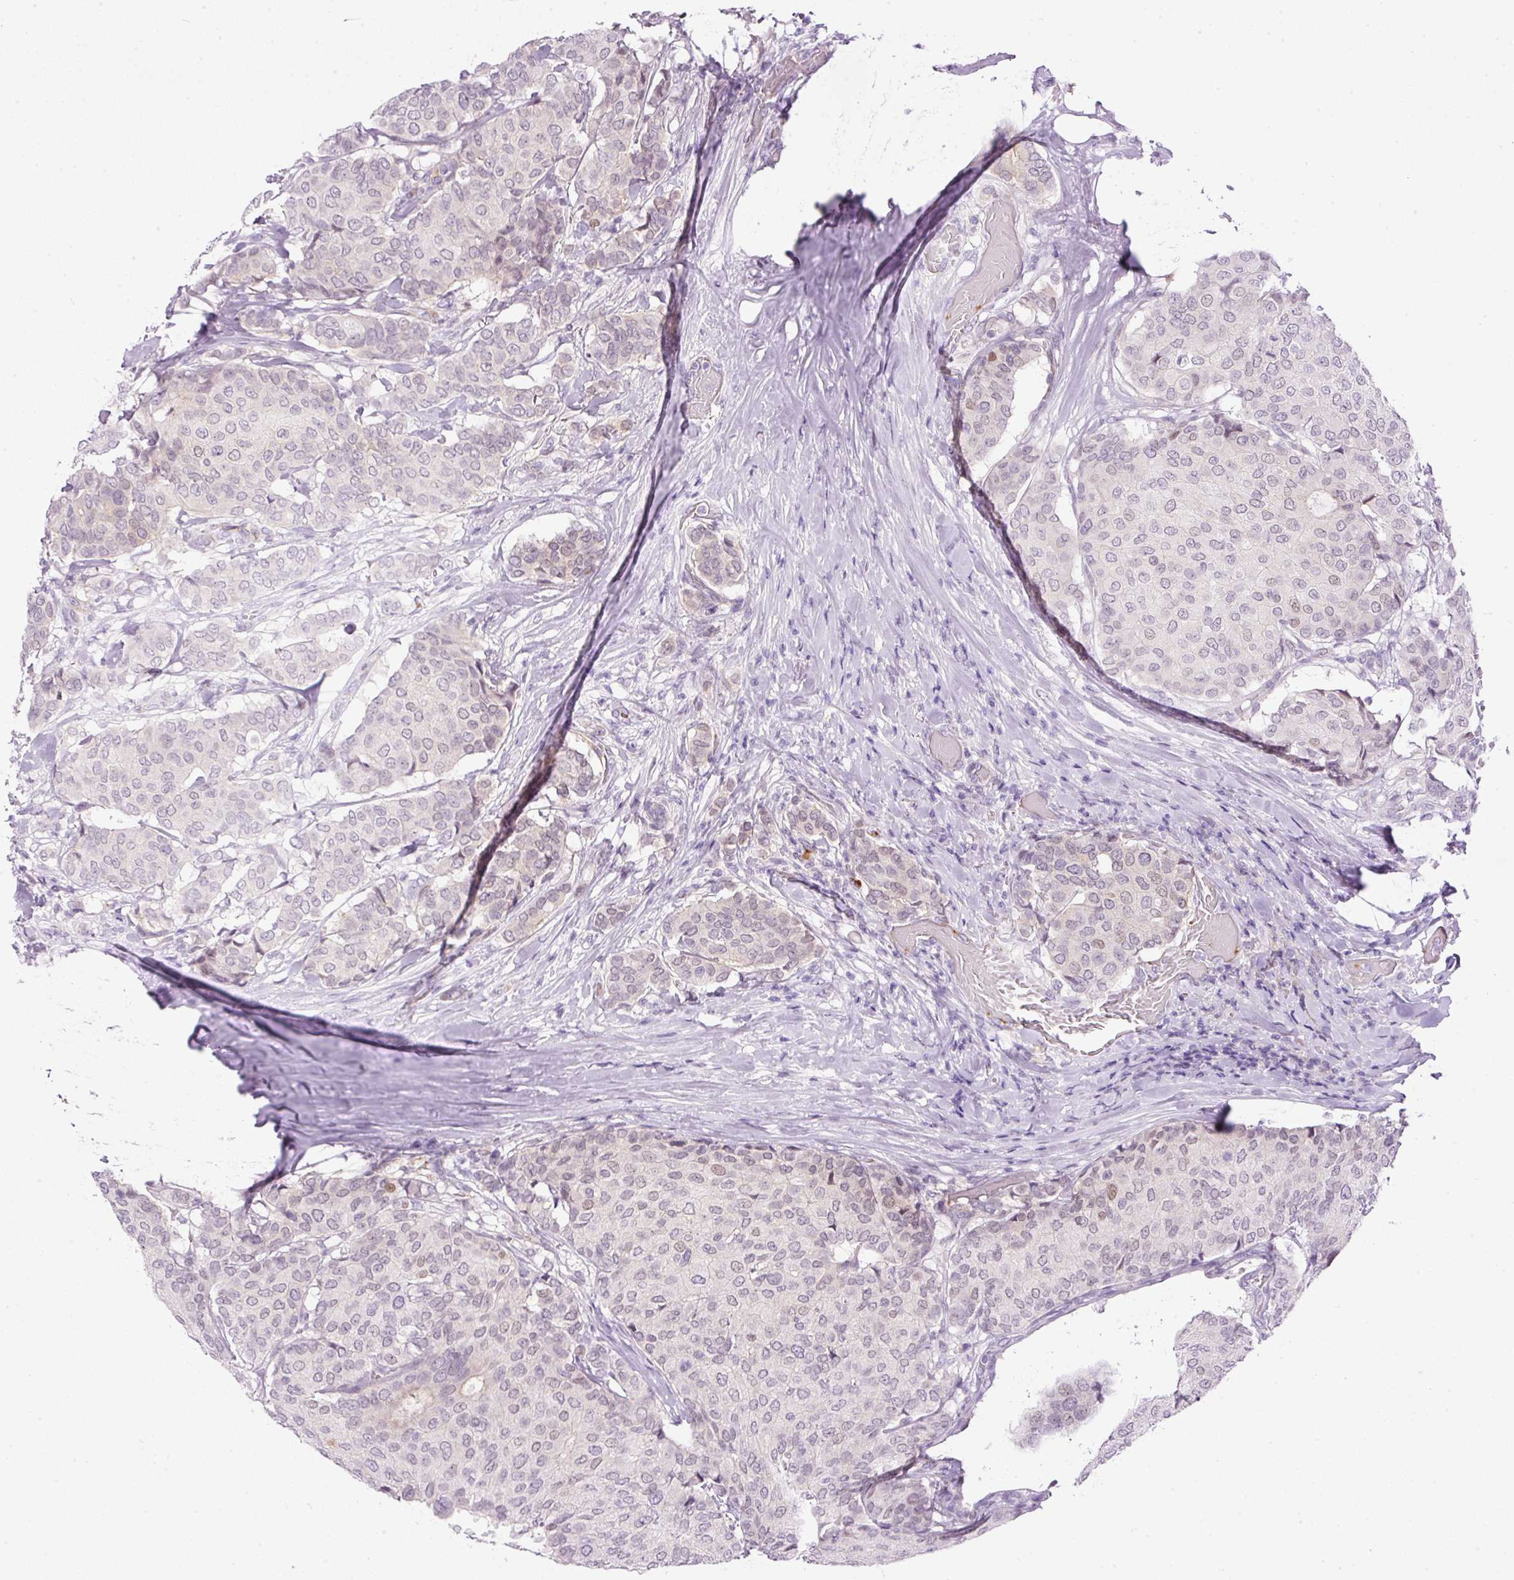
{"staining": {"intensity": "weak", "quantity": "<25%", "location": "nuclear"}, "tissue": "breast cancer", "cell_type": "Tumor cells", "image_type": "cancer", "snomed": [{"axis": "morphology", "description": "Duct carcinoma"}, {"axis": "topography", "description": "Breast"}], "caption": "High magnification brightfield microscopy of breast cancer (intraductal carcinoma) stained with DAB (brown) and counterstained with hematoxylin (blue): tumor cells show no significant staining.", "gene": "SRC", "patient": {"sex": "female", "age": 75}}